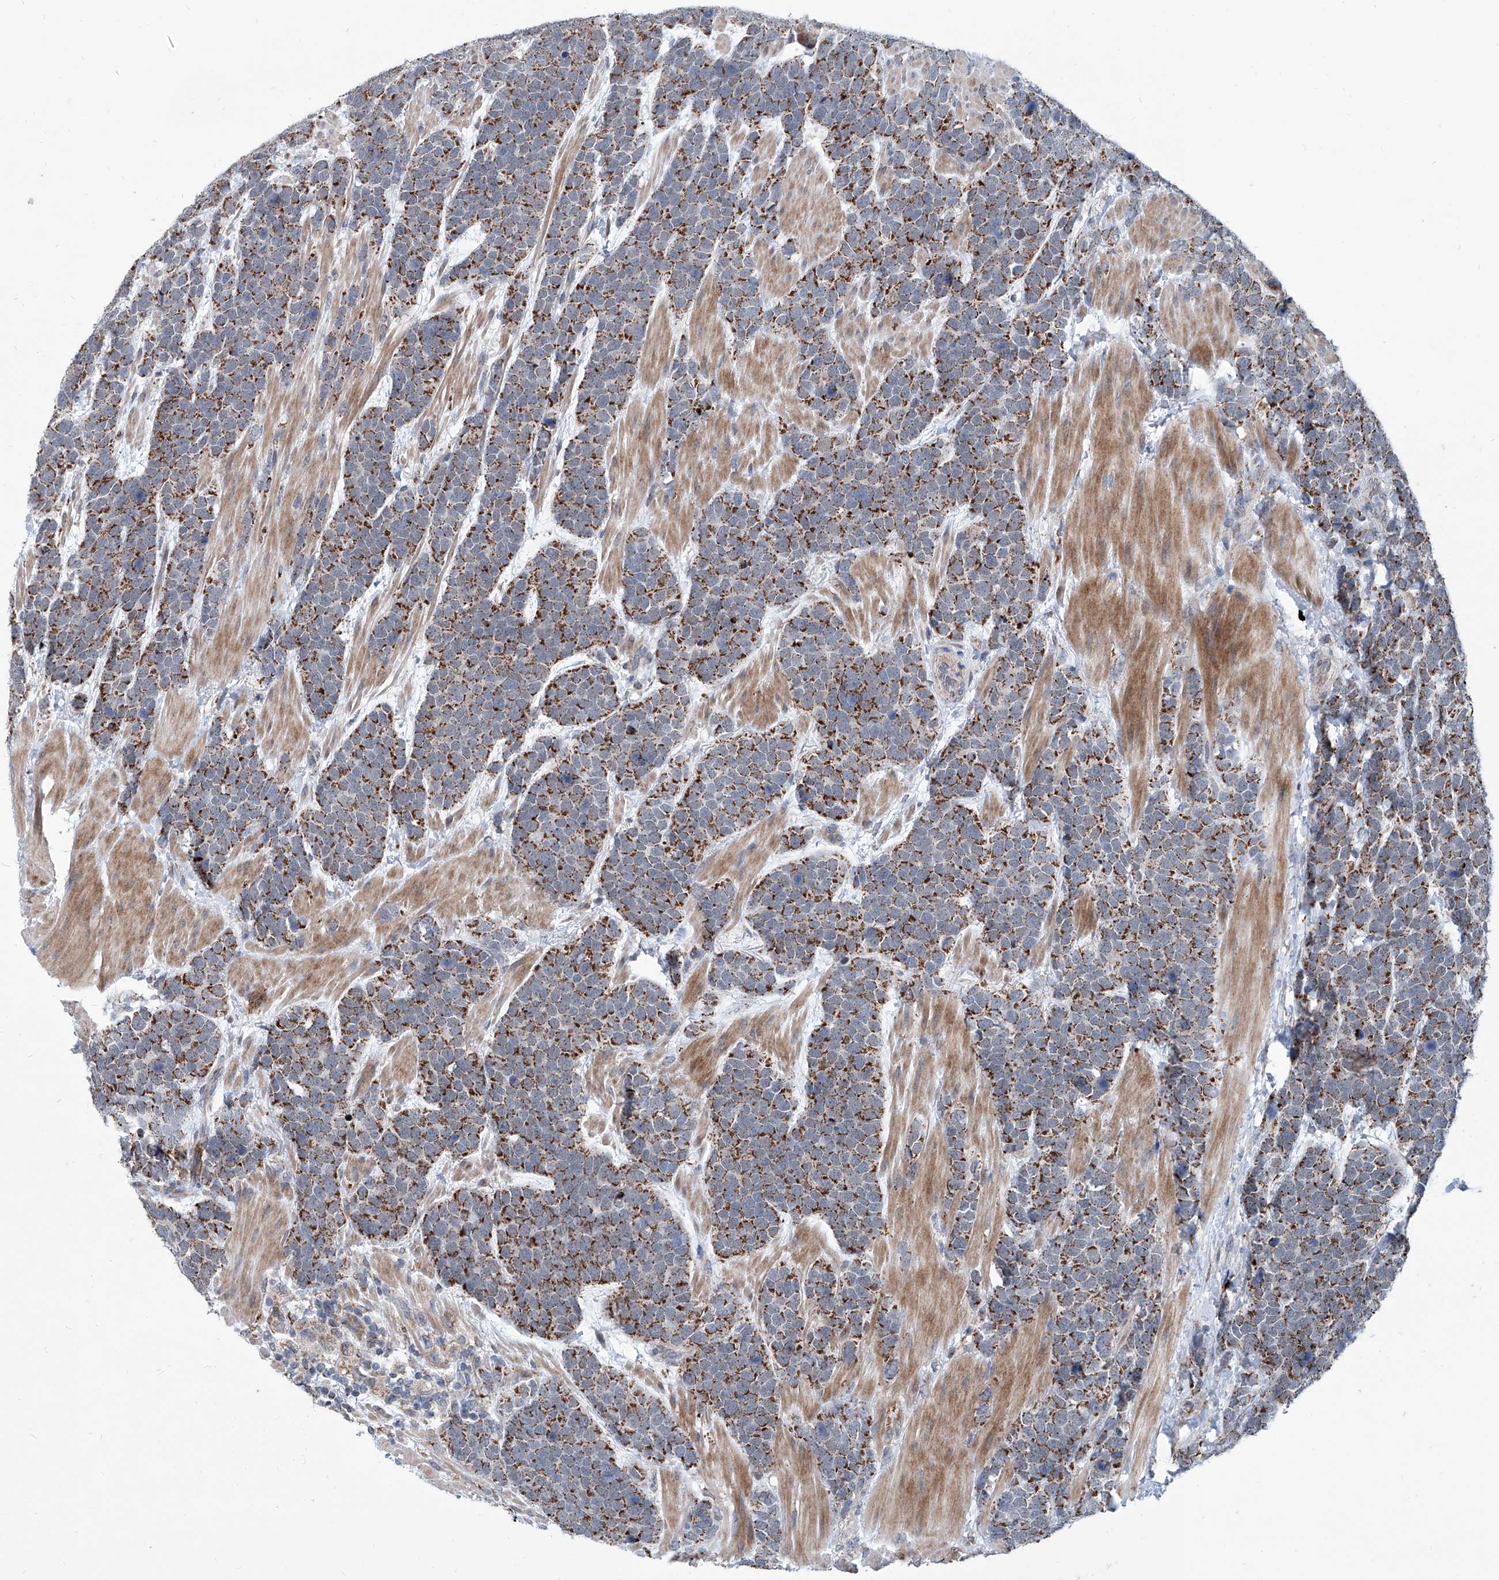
{"staining": {"intensity": "strong", "quantity": ">75%", "location": "cytoplasmic/membranous"}, "tissue": "urothelial cancer", "cell_type": "Tumor cells", "image_type": "cancer", "snomed": [{"axis": "morphology", "description": "Urothelial carcinoma, High grade"}, {"axis": "topography", "description": "Urinary bladder"}], "caption": "Urothelial carcinoma (high-grade) stained with DAB IHC demonstrates high levels of strong cytoplasmic/membranous positivity in approximately >75% of tumor cells. The protein is shown in brown color, while the nuclei are stained blue.", "gene": "USP48", "patient": {"sex": "female", "age": 82}}